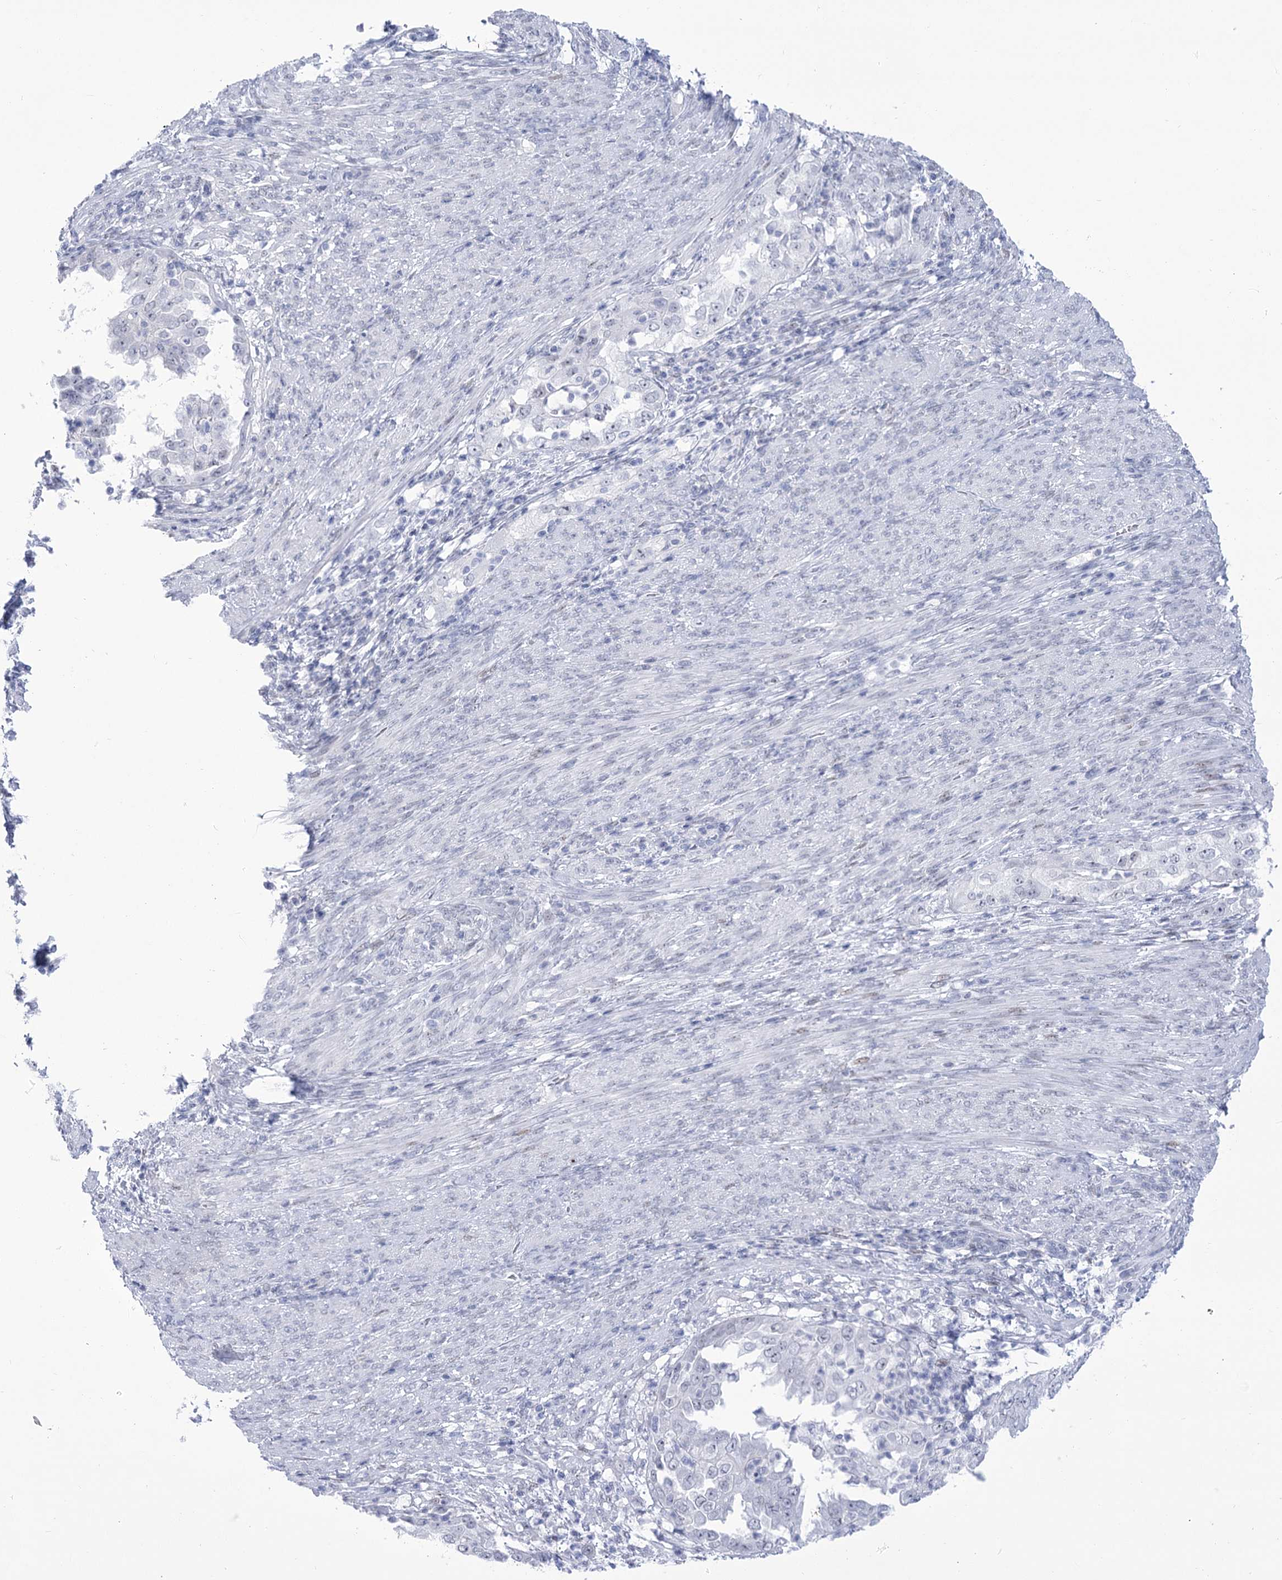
{"staining": {"intensity": "negative", "quantity": "none", "location": "none"}, "tissue": "endometrial cancer", "cell_type": "Tumor cells", "image_type": "cancer", "snomed": [{"axis": "morphology", "description": "Adenocarcinoma, NOS"}, {"axis": "topography", "description": "Endometrium"}], "caption": "Endometrial cancer was stained to show a protein in brown. There is no significant expression in tumor cells.", "gene": "HORMAD1", "patient": {"sex": "female", "age": 85}}